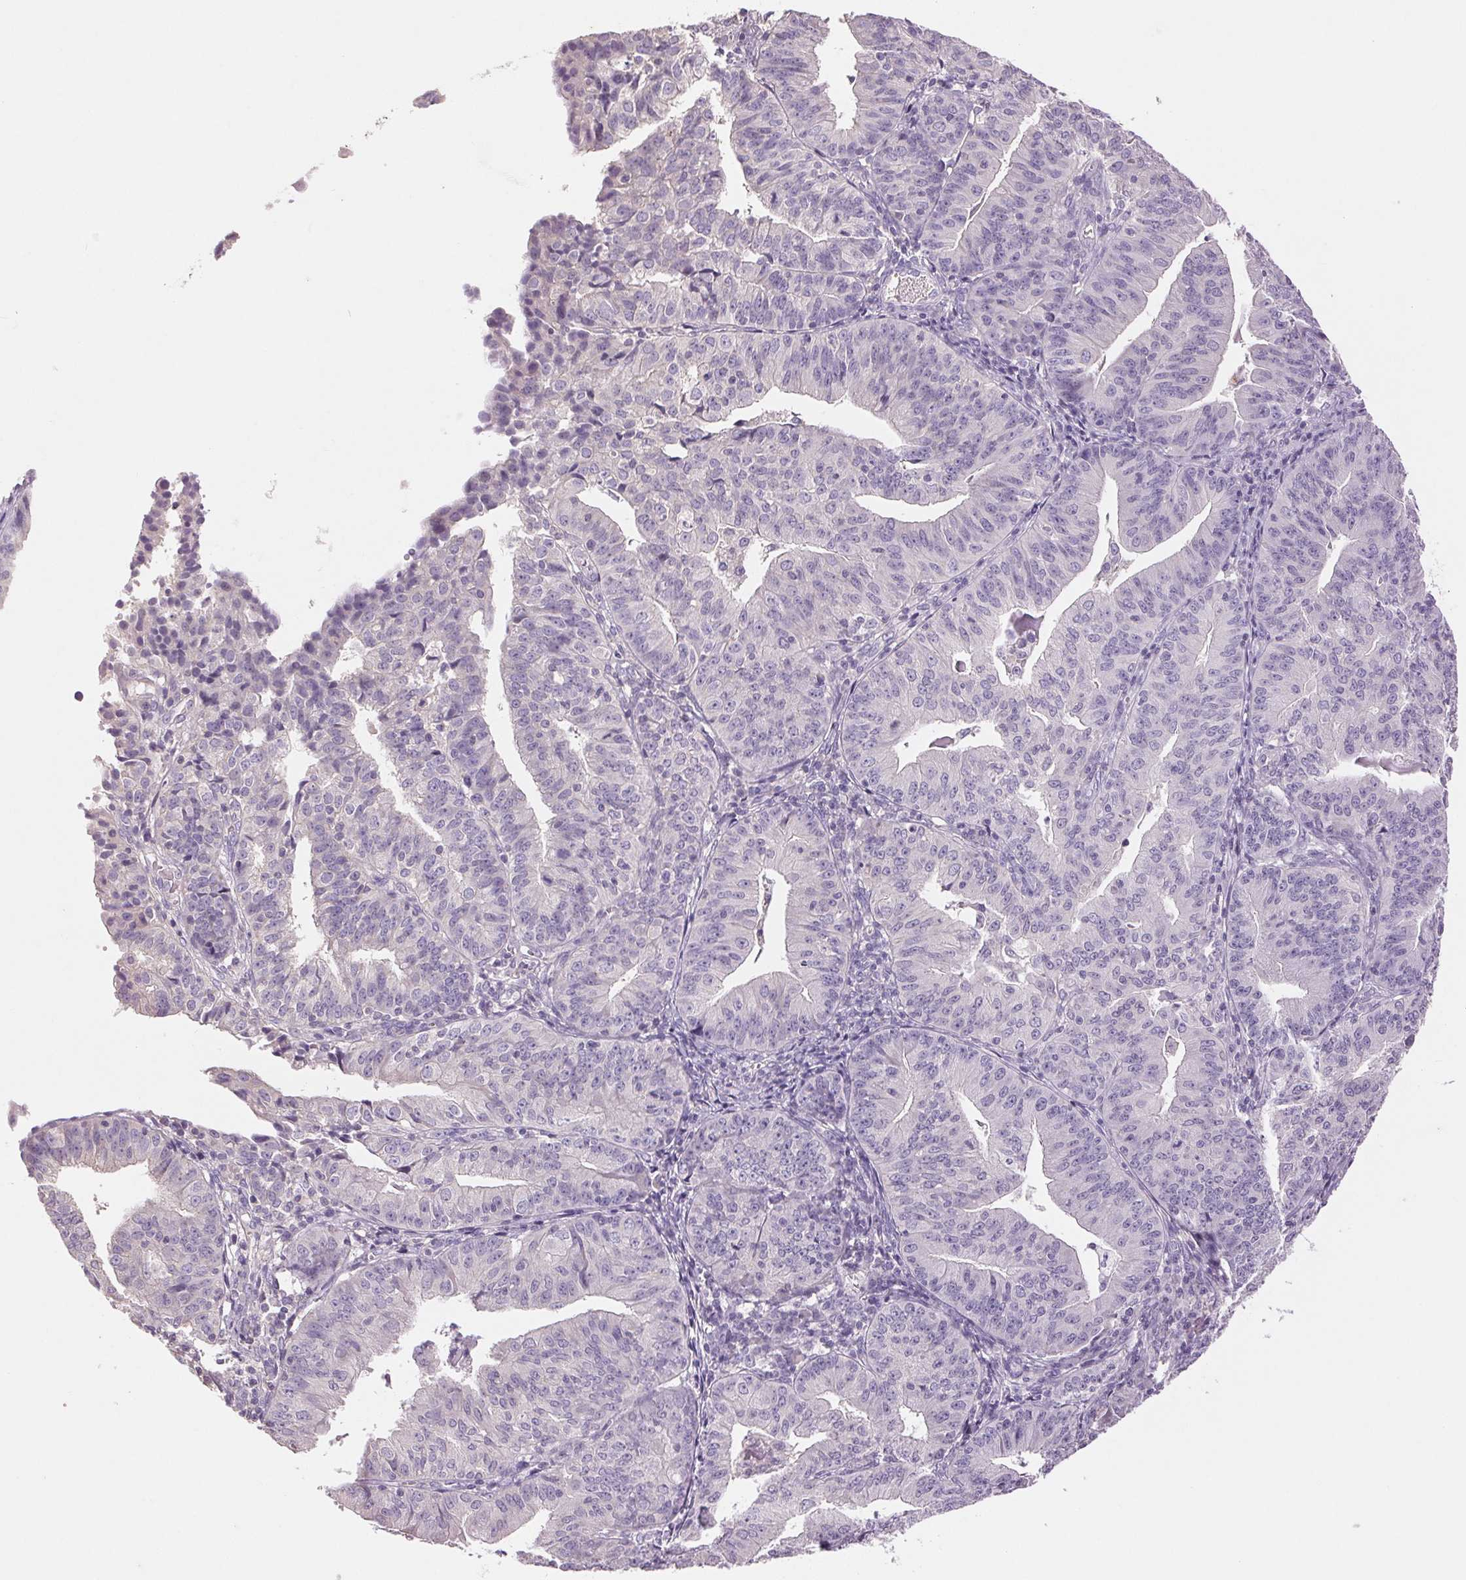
{"staining": {"intensity": "negative", "quantity": "none", "location": "none"}, "tissue": "endometrial cancer", "cell_type": "Tumor cells", "image_type": "cancer", "snomed": [{"axis": "morphology", "description": "Adenocarcinoma, NOS"}, {"axis": "topography", "description": "Endometrium"}], "caption": "Human adenocarcinoma (endometrial) stained for a protein using immunohistochemistry exhibits no positivity in tumor cells.", "gene": "FXYD4", "patient": {"sex": "female", "age": 56}}